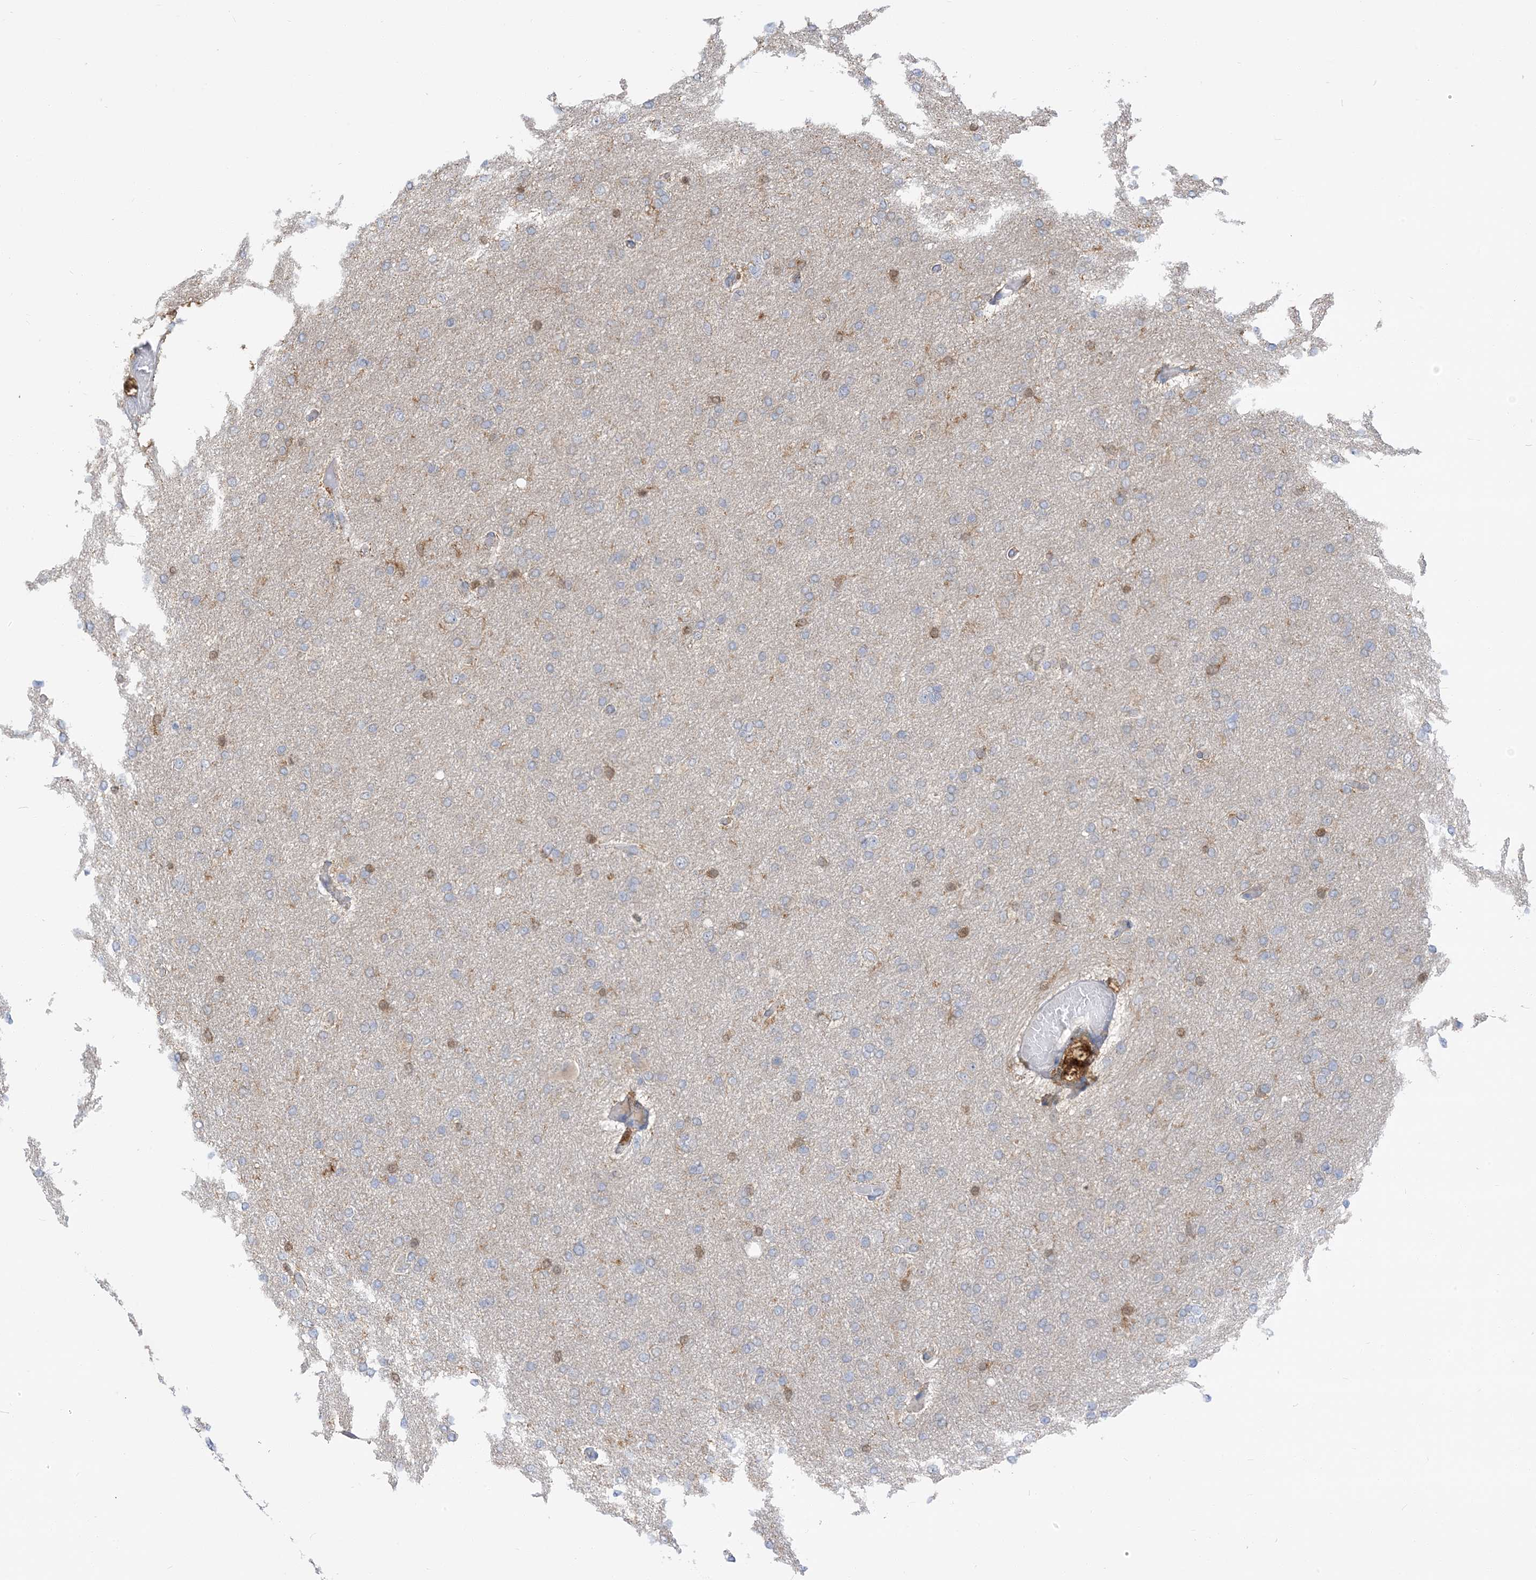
{"staining": {"intensity": "negative", "quantity": "none", "location": "none"}, "tissue": "glioma", "cell_type": "Tumor cells", "image_type": "cancer", "snomed": [{"axis": "morphology", "description": "Glioma, malignant, High grade"}, {"axis": "topography", "description": "Cerebral cortex"}], "caption": "An immunohistochemistry histopathology image of malignant high-grade glioma is shown. There is no staining in tumor cells of malignant high-grade glioma.", "gene": "NAGK", "patient": {"sex": "female", "age": 36}}